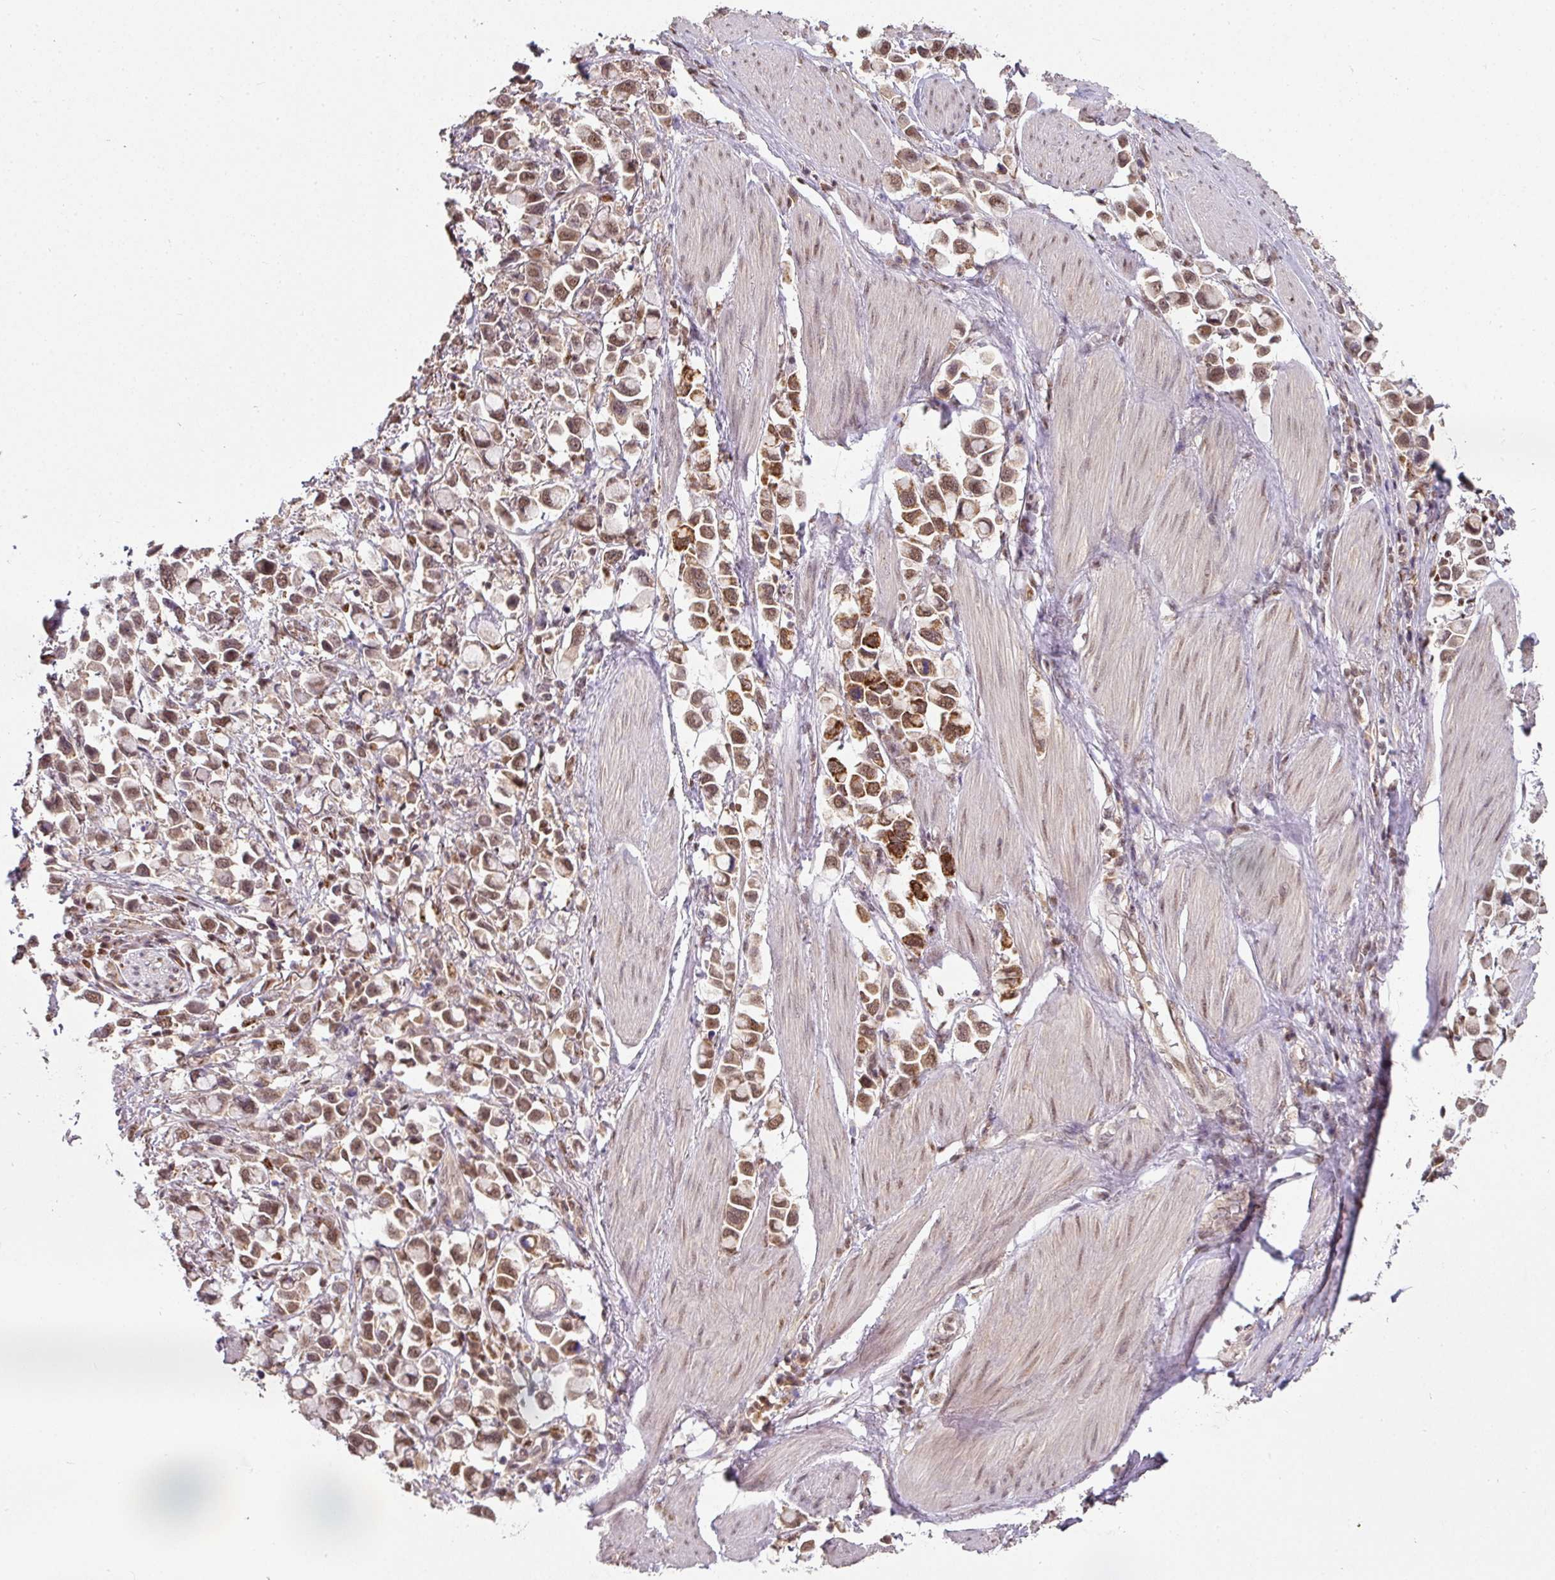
{"staining": {"intensity": "moderate", "quantity": ">75%", "location": "cytoplasmic/membranous,nuclear"}, "tissue": "stomach cancer", "cell_type": "Tumor cells", "image_type": "cancer", "snomed": [{"axis": "morphology", "description": "Adenocarcinoma, NOS"}, {"axis": "topography", "description": "Stomach"}], "caption": "Protein expression analysis of stomach cancer (adenocarcinoma) demonstrates moderate cytoplasmic/membranous and nuclear expression in about >75% of tumor cells. The staining was performed using DAB to visualize the protein expression in brown, while the nuclei were stained in blue with hematoxylin (Magnification: 20x).", "gene": "RANBP9", "patient": {"sex": "female", "age": 81}}